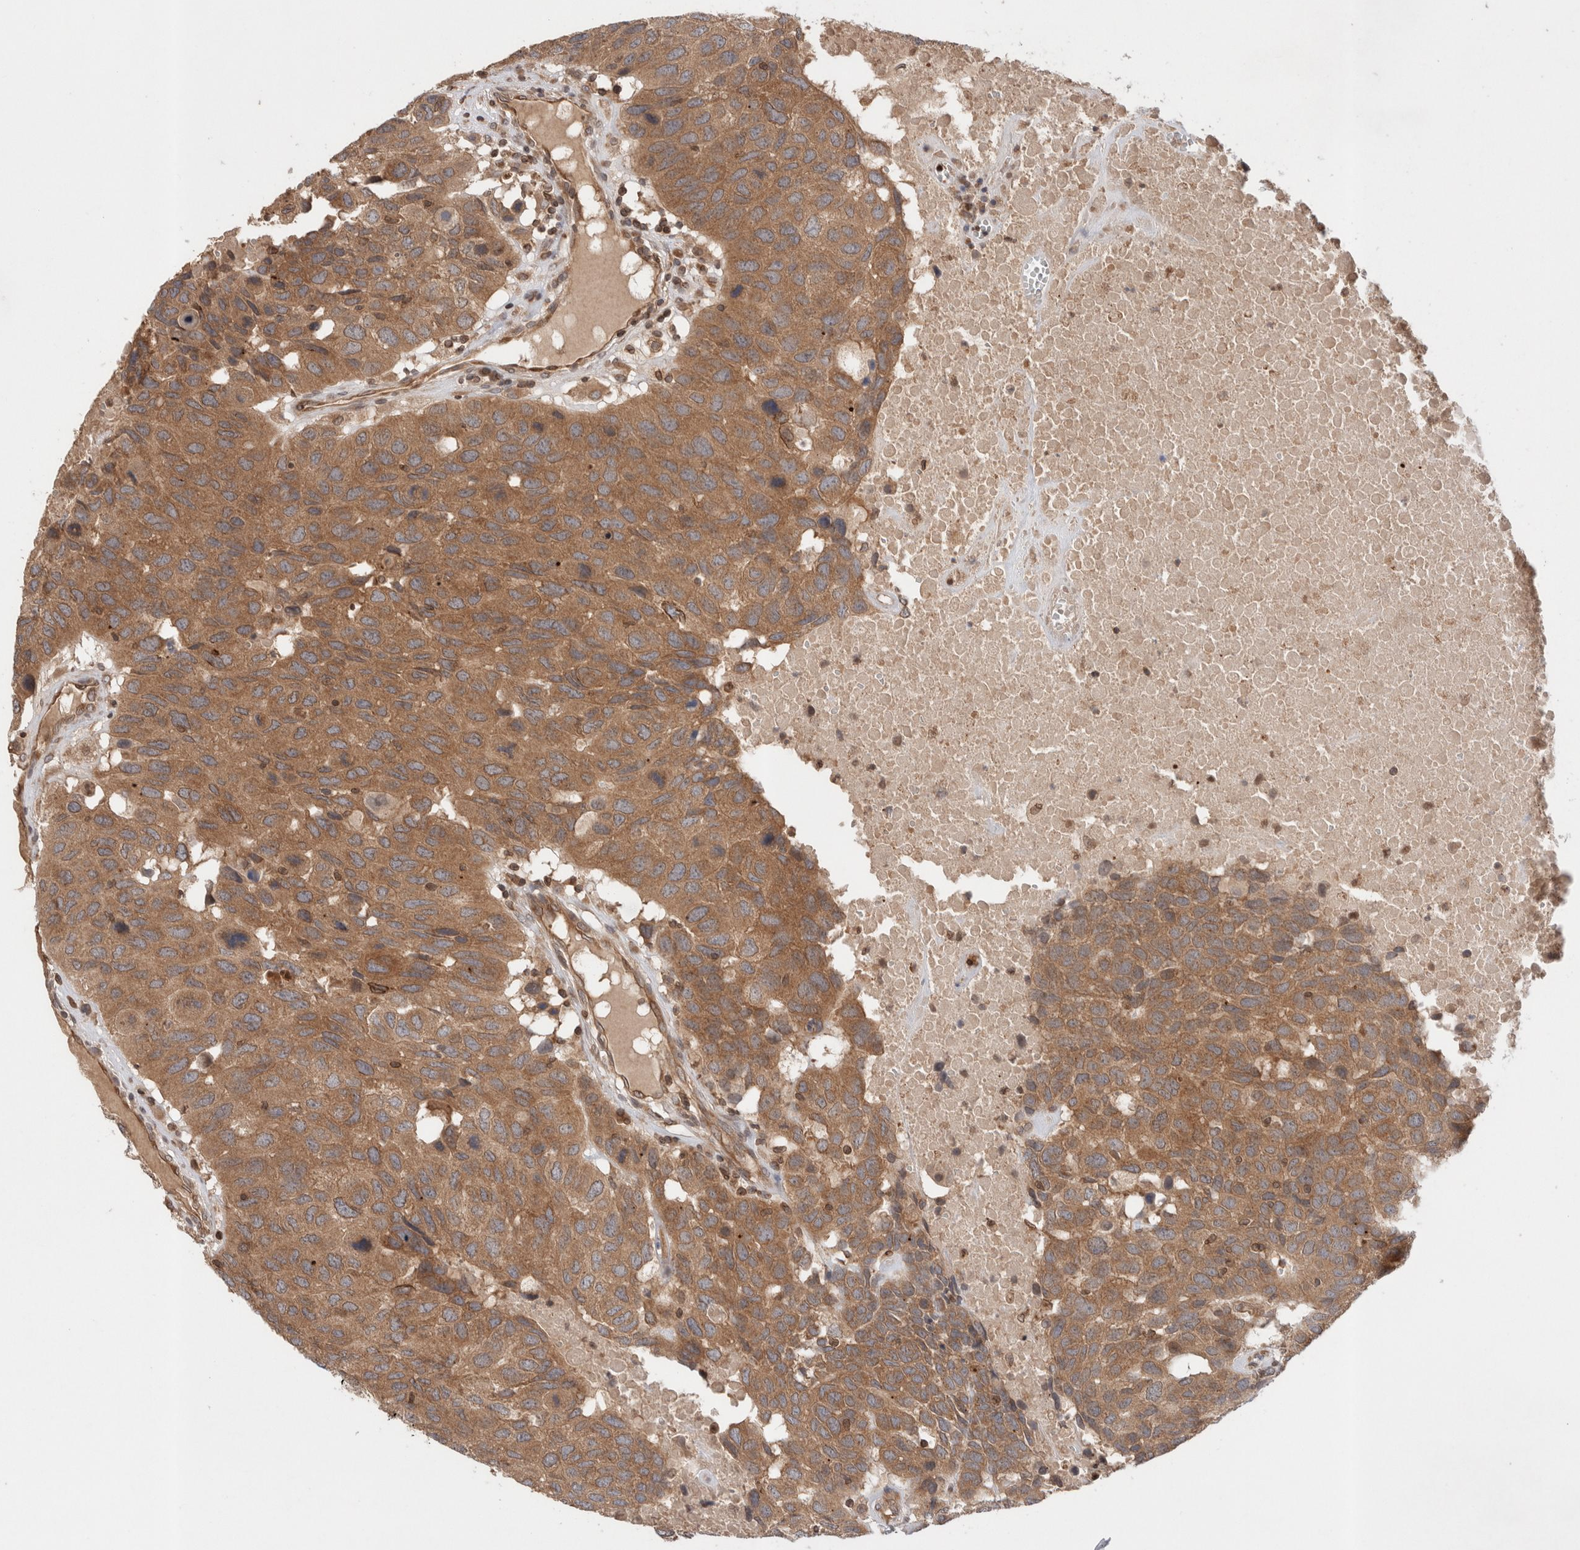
{"staining": {"intensity": "moderate", "quantity": ">75%", "location": "cytoplasmic/membranous"}, "tissue": "head and neck cancer", "cell_type": "Tumor cells", "image_type": "cancer", "snomed": [{"axis": "morphology", "description": "Squamous cell carcinoma, NOS"}, {"axis": "topography", "description": "Head-Neck"}], "caption": "Moderate cytoplasmic/membranous positivity for a protein is identified in about >75% of tumor cells of head and neck squamous cell carcinoma using IHC.", "gene": "SIKE1", "patient": {"sex": "male", "age": 66}}